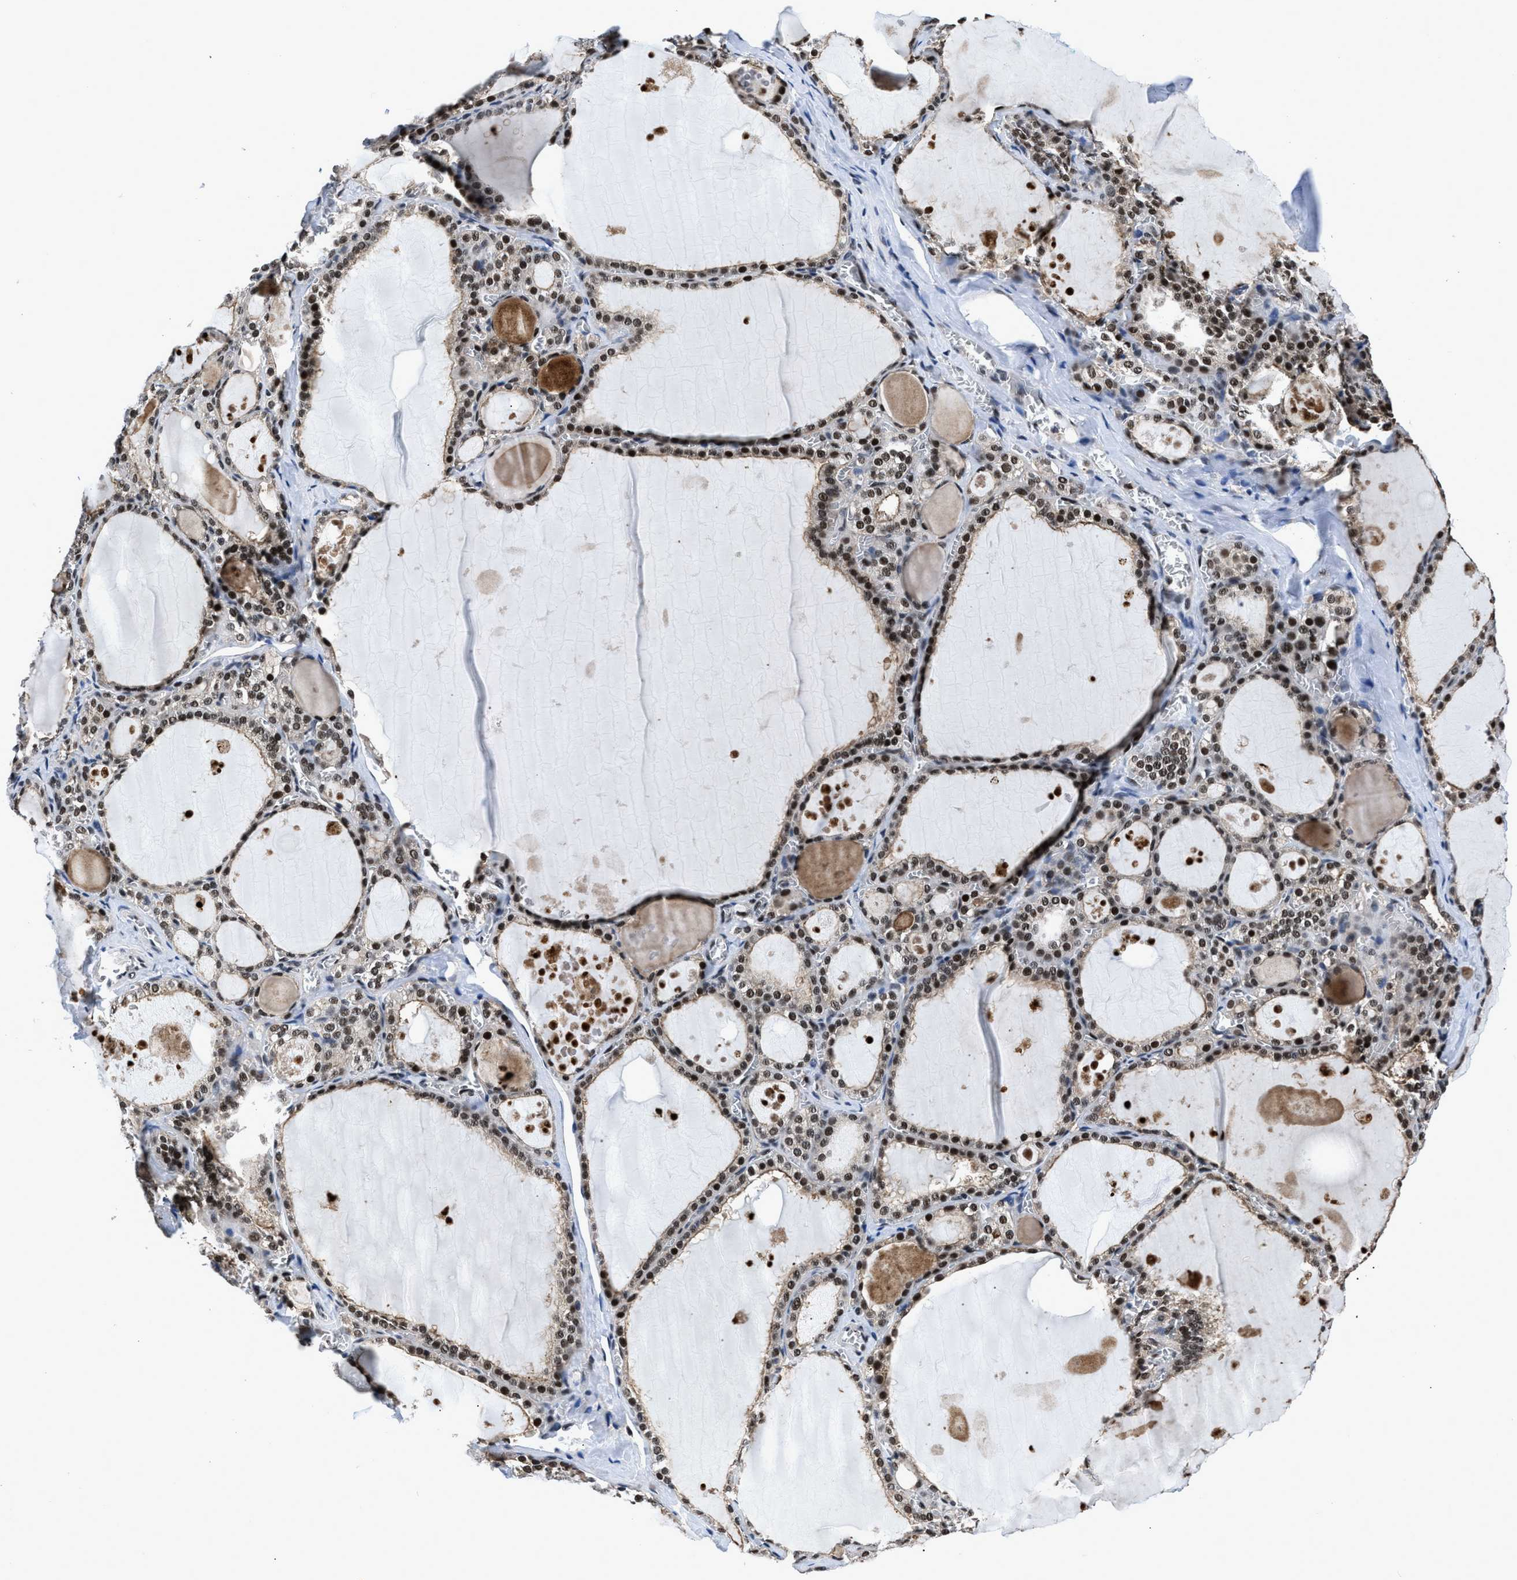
{"staining": {"intensity": "strong", "quantity": ">75%", "location": "nuclear"}, "tissue": "thyroid gland", "cell_type": "Glandular cells", "image_type": "normal", "snomed": [{"axis": "morphology", "description": "Normal tissue, NOS"}, {"axis": "topography", "description": "Thyroid gland"}], "caption": "Thyroid gland stained for a protein displays strong nuclear positivity in glandular cells.", "gene": "HNRNPF", "patient": {"sex": "male", "age": 56}}